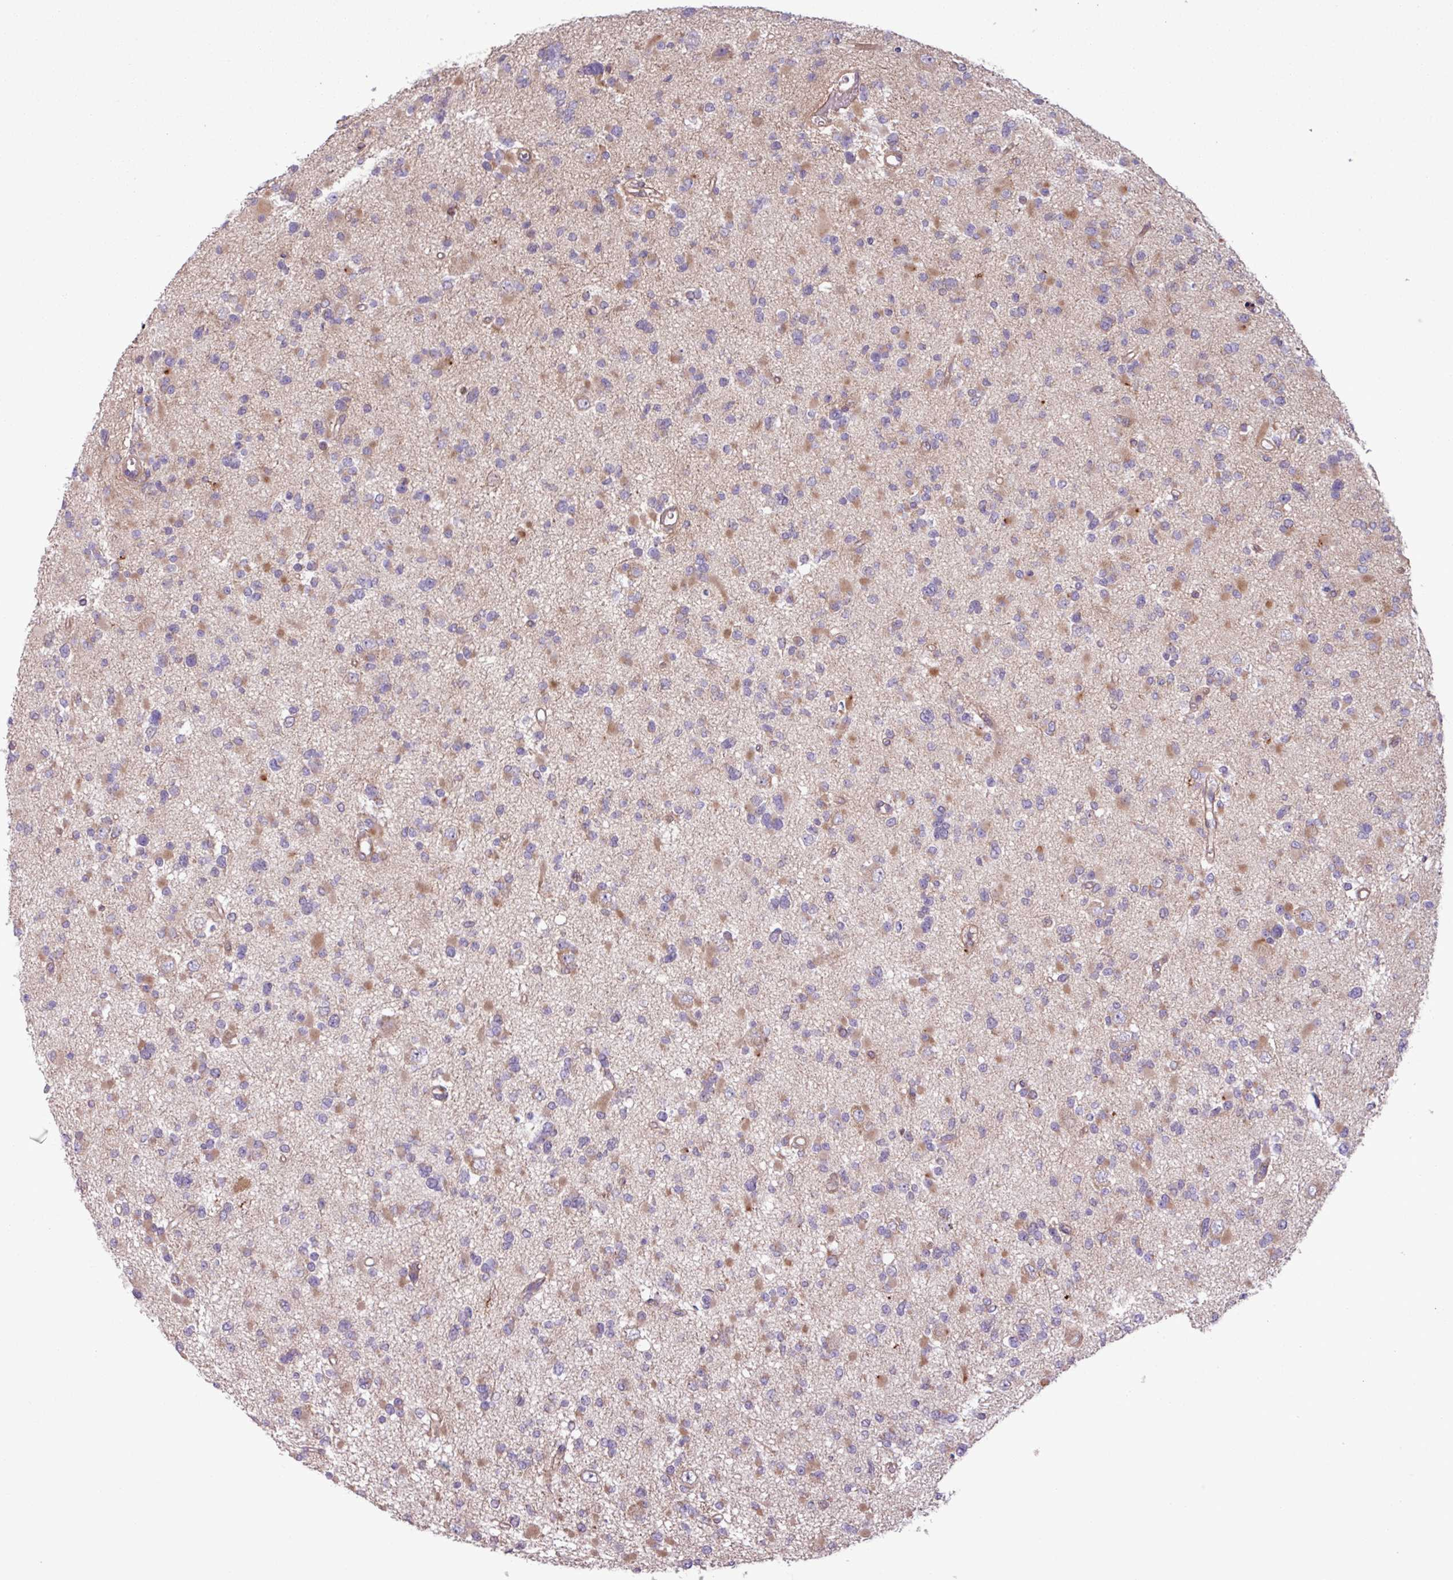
{"staining": {"intensity": "moderate", "quantity": "25%-75%", "location": "cytoplasmic/membranous"}, "tissue": "glioma", "cell_type": "Tumor cells", "image_type": "cancer", "snomed": [{"axis": "morphology", "description": "Glioma, malignant, Low grade"}, {"axis": "topography", "description": "Brain"}], "caption": "Immunohistochemistry (IHC) image of neoplastic tissue: human low-grade glioma (malignant) stained using immunohistochemistry (IHC) shows medium levels of moderate protein expression localized specifically in the cytoplasmic/membranous of tumor cells, appearing as a cytoplasmic/membranous brown color.", "gene": "PDPR", "patient": {"sex": "female", "age": 22}}